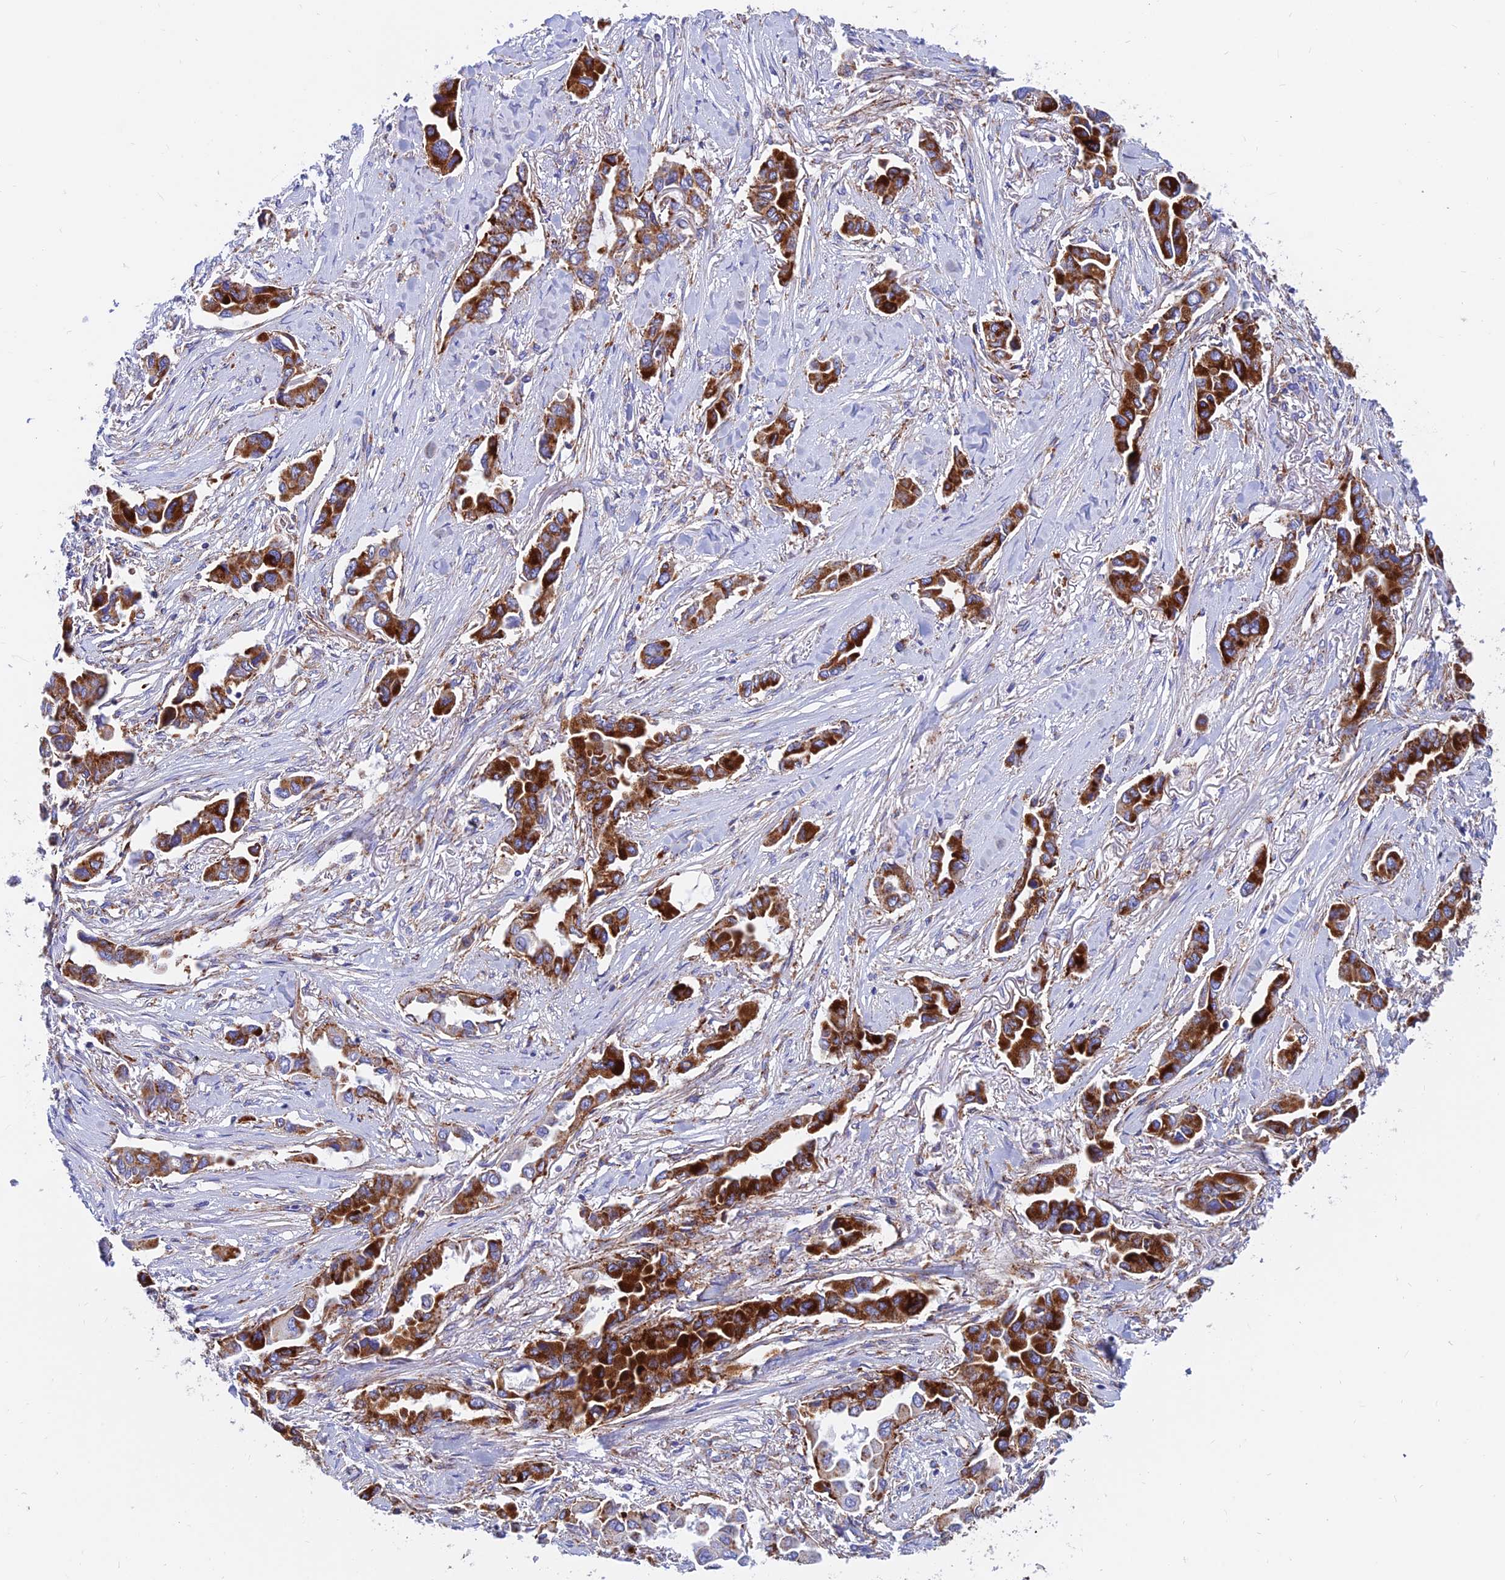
{"staining": {"intensity": "strong", "quantity": ">75%", "location": "cytoplasmic/membranous"}, "tissue": "lung cancer", "cell_type": "Tumor cells", "image_type": "cancer", "snomed": [{"axis": "morphology", "description": "Adenocarcinoma, NOS"}, {"axis": "topography", "description": "Lung"}], "caption": "The immunohistochemical stain shows strong cytoplasmic/membranous positivity in tumor cells of lung adenocarcinoma tissue.", "gene": "SPNS1", "patient": {"sex": "female", "age": 76}}